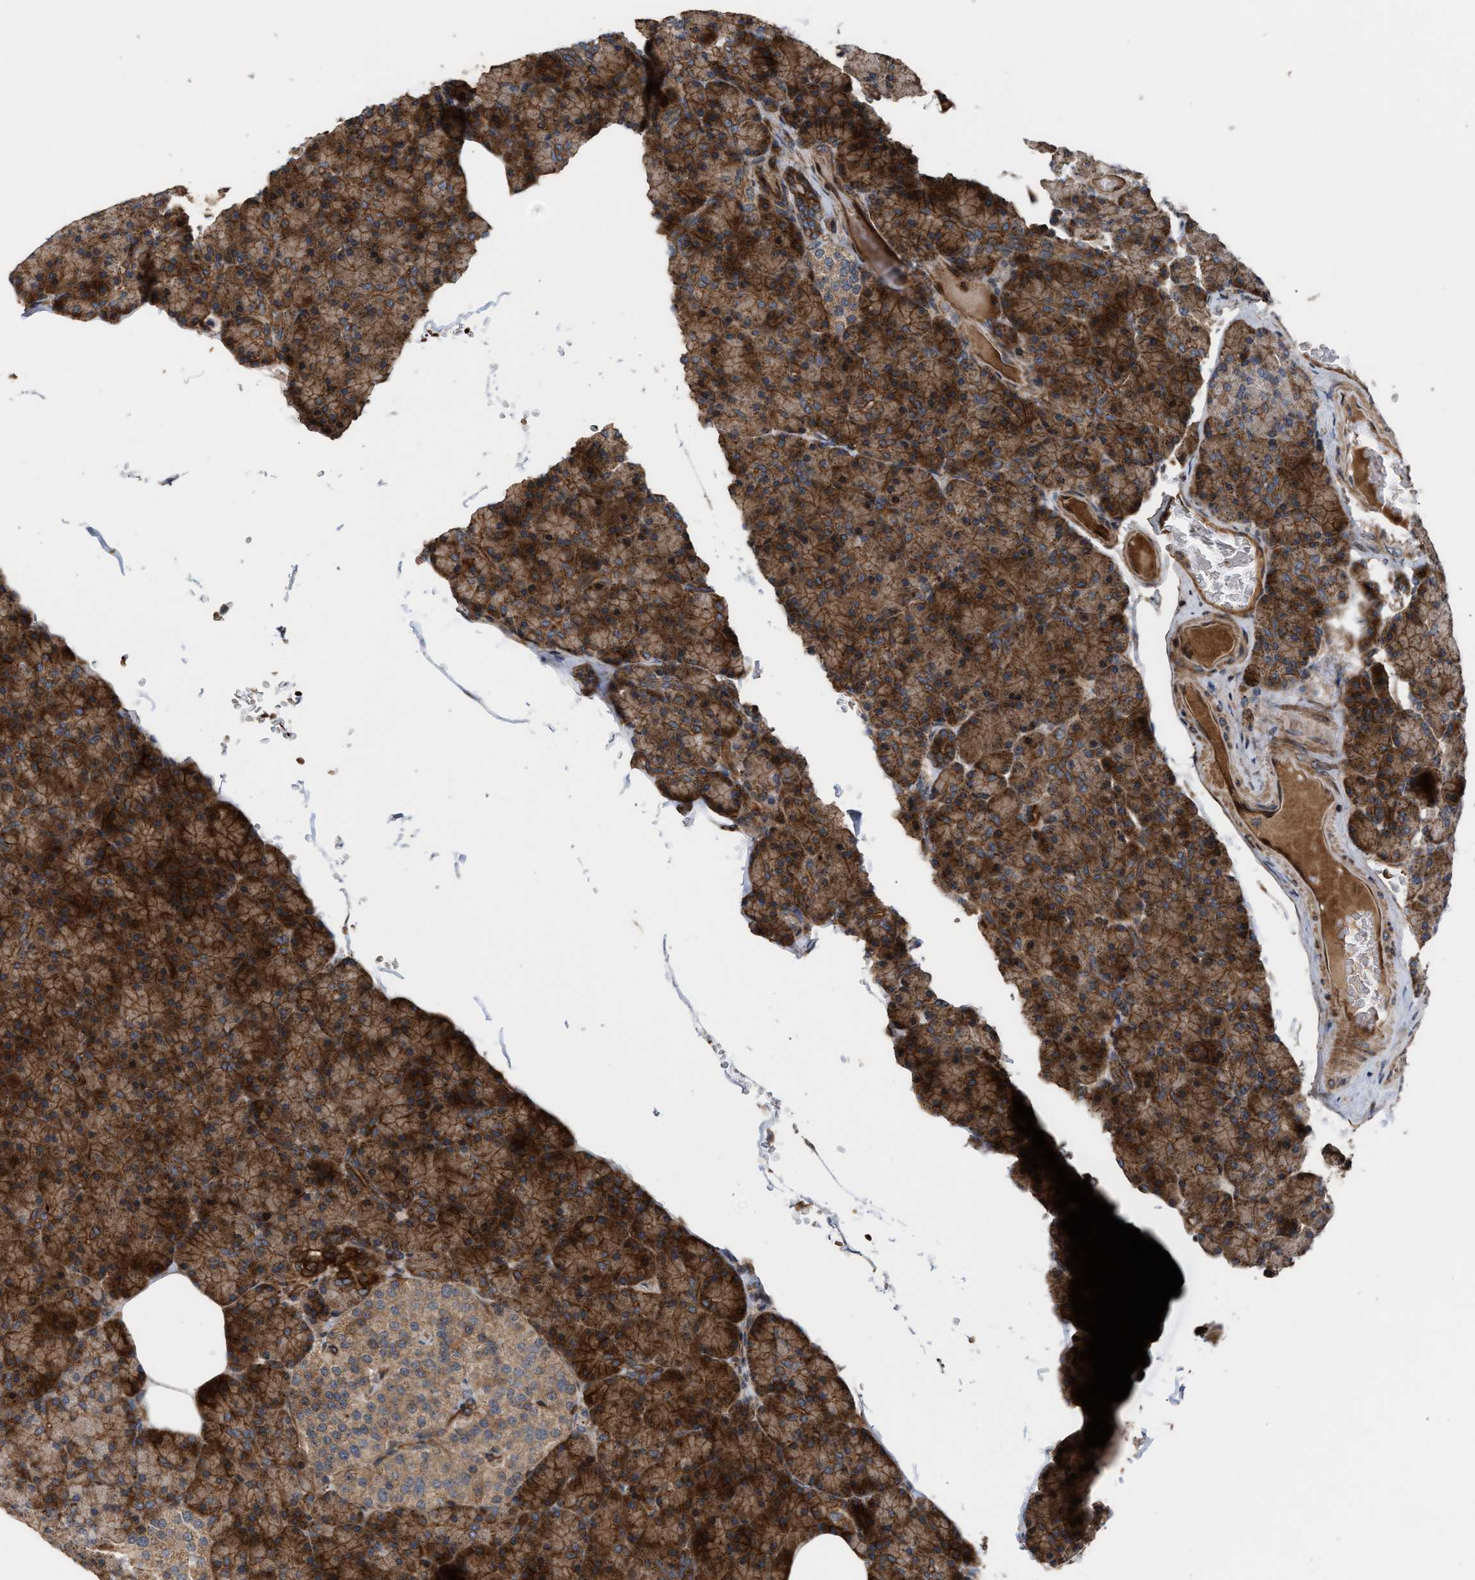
{"staining": {"intensity": "strong", "quantity": "25%-75%", "location": "cytoplasmic/membranous"}, "tissue": "pancreas", "cell_type": "Exocrine glandular cells", "image_type": "normal", "snomed": [{"axis": "morphology", "description": "Normal tissue, NOS"}, {"axis": "topography", "description": "Pancreas"}], "caption": "Immunohistochemistry (IHC) (DAB) staining of unremarkable pancreas reveals strong cytoplasmic/membranous protein expression in about 25%-75% of exocrine glandular cells.", "gene": "STAU1", "patient": {"sex": "female", "age": 43}}